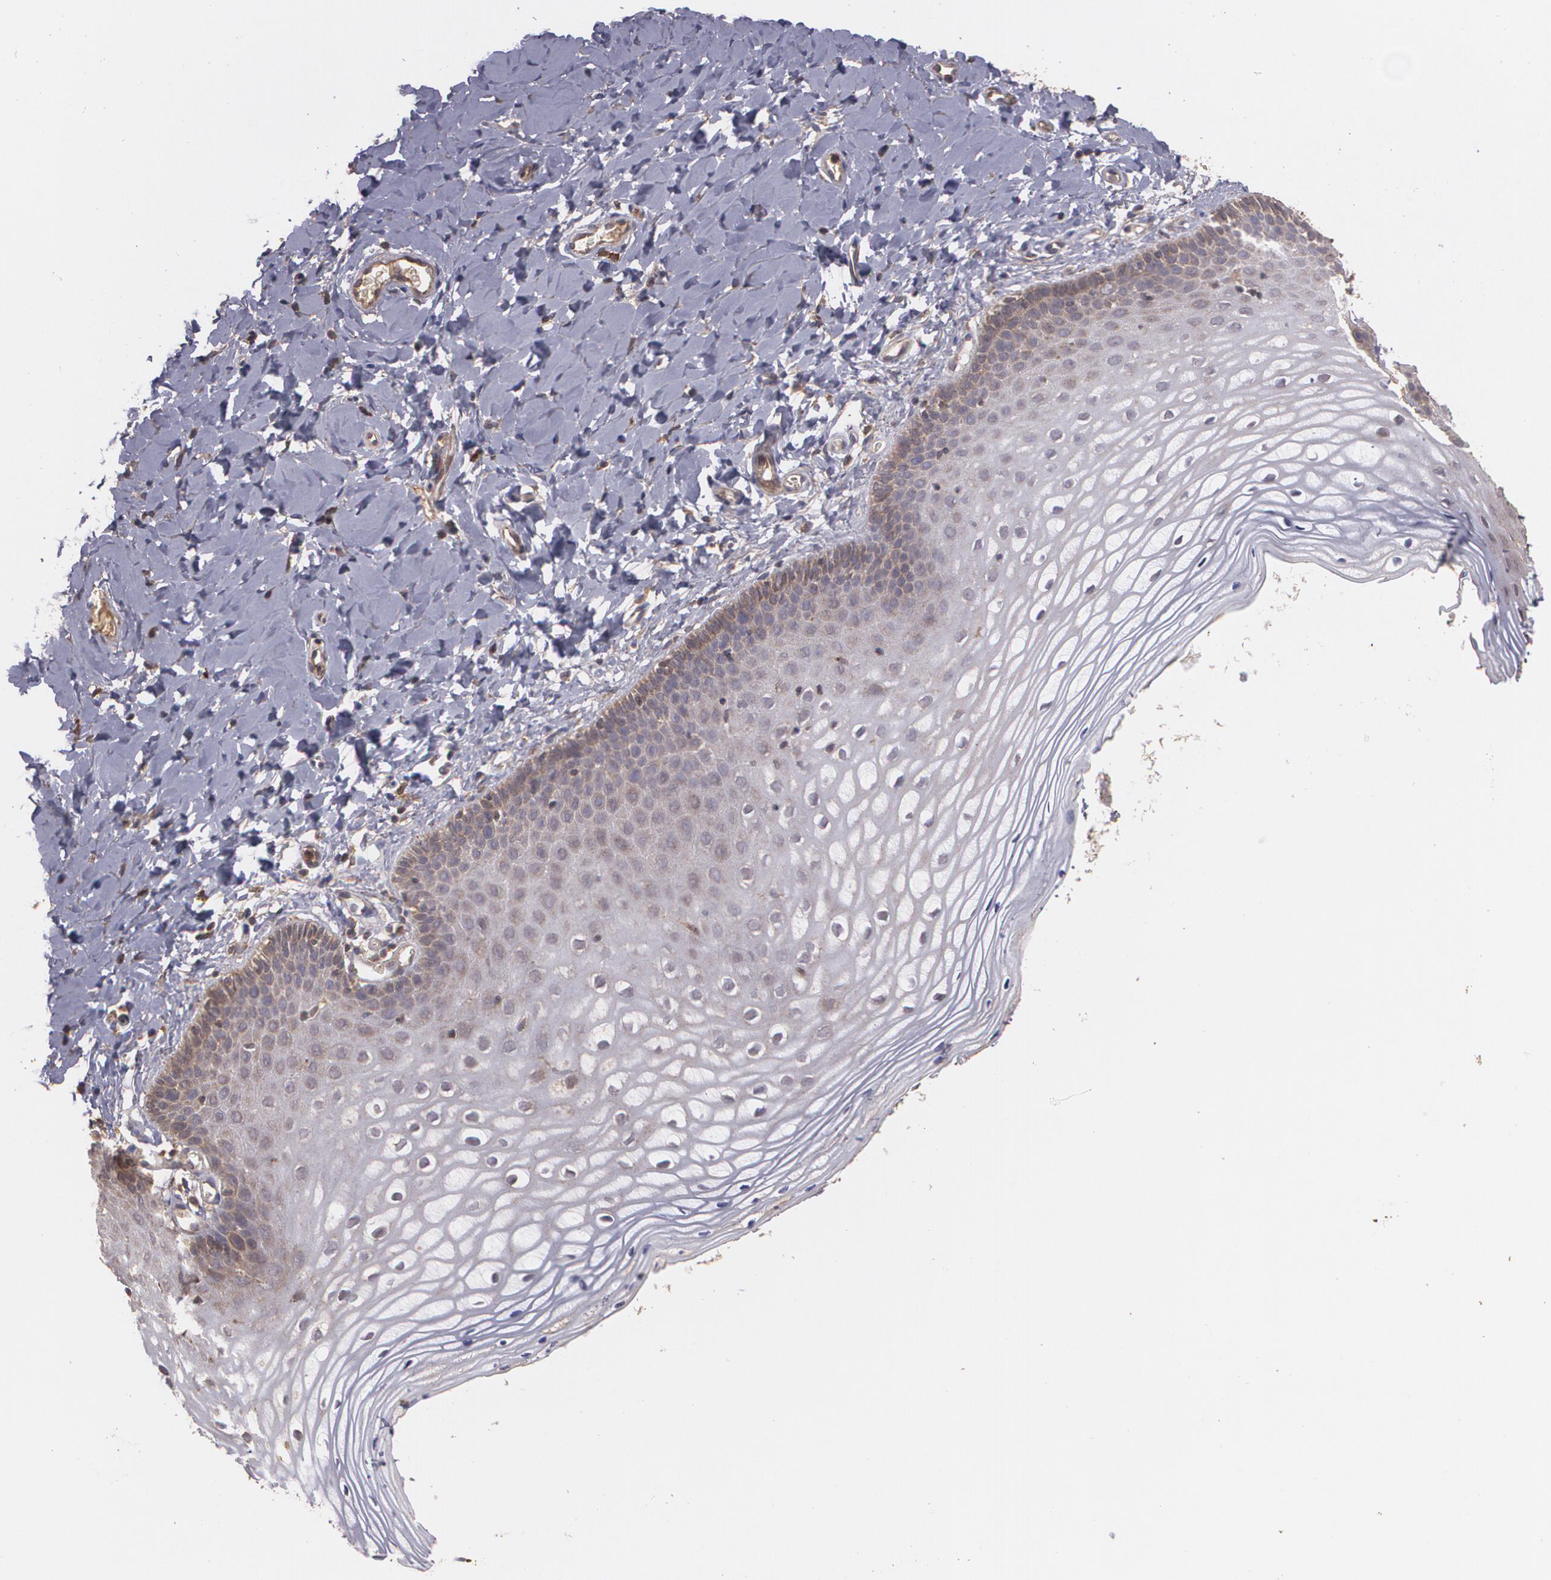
{"staining": {"intensity": "weak", "quantity": "<25%", "location": "cytoplasmic/membranous"}, "tissue": "vagina", "cell_type": "Squamous epithelial cells", "image_type": "normal", "snomed": [{"axis": "morphology", "description": "Normal tissue, NOS"}, {"axis": "topography", "description": "Vagina"}], "caption": "This is an immunohistochemistry (IHC) image of normal vagina. There is no positivity in squamous epithelial cells.", "gene": "ECE1", "patient": {"sex": "female", "age": 55}}